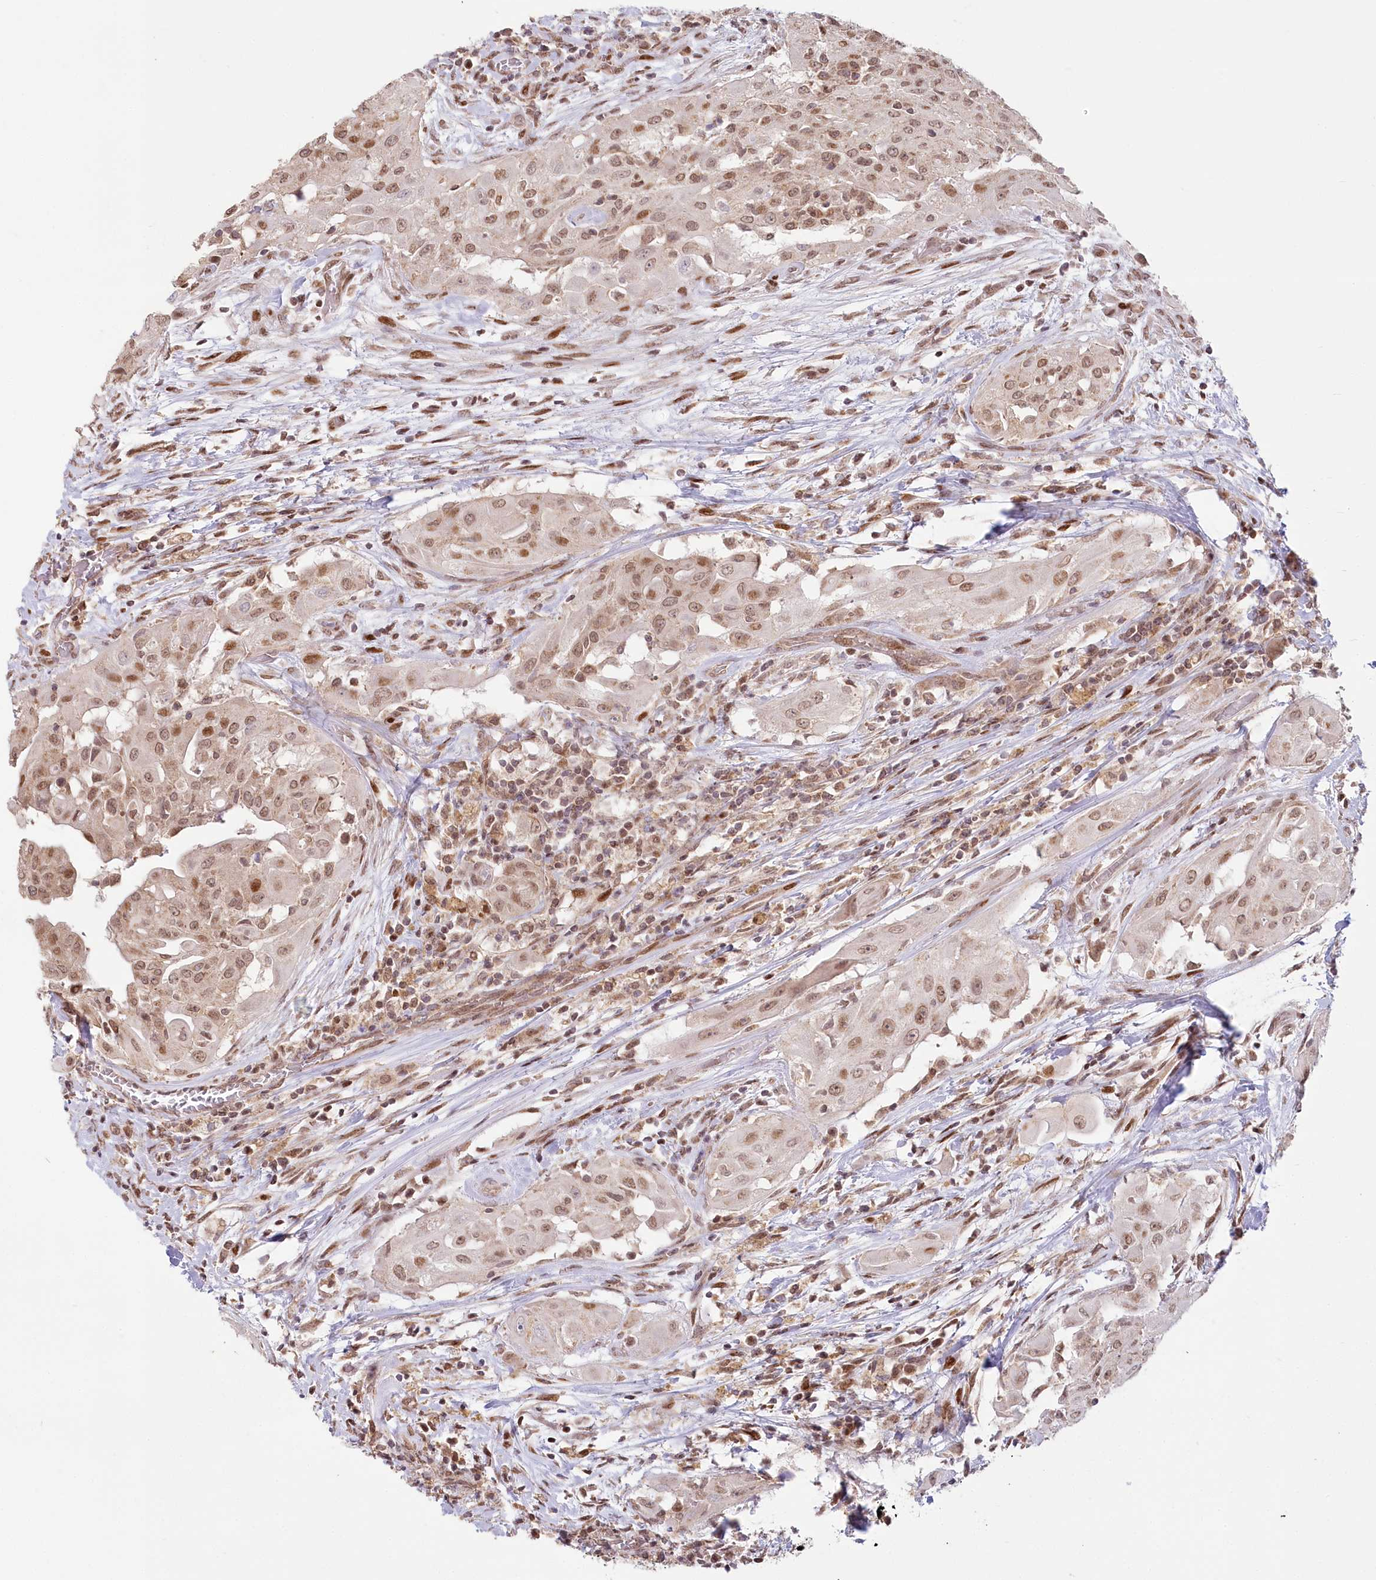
{"staining": {"intensity": "moderate", "quantity": ">75%", "location": "nuclear"}, "tissue": "thyroid cancer", "cell_type": "Tumor cells", "image_type": "cancer", "snomed": [{"axis": "morphology", "description": "Papillary adenocarcinoma, NOS"}, {"axis": "topography", "description": "Thyroid gland"}], "caption": "Moderate nuclear protein positivity is seen in about >75% of tumor cells in papillary adenocarcinoma (thyroid).", "gene": "PYURF", "patient": {"sex": "female", "age": 59}}